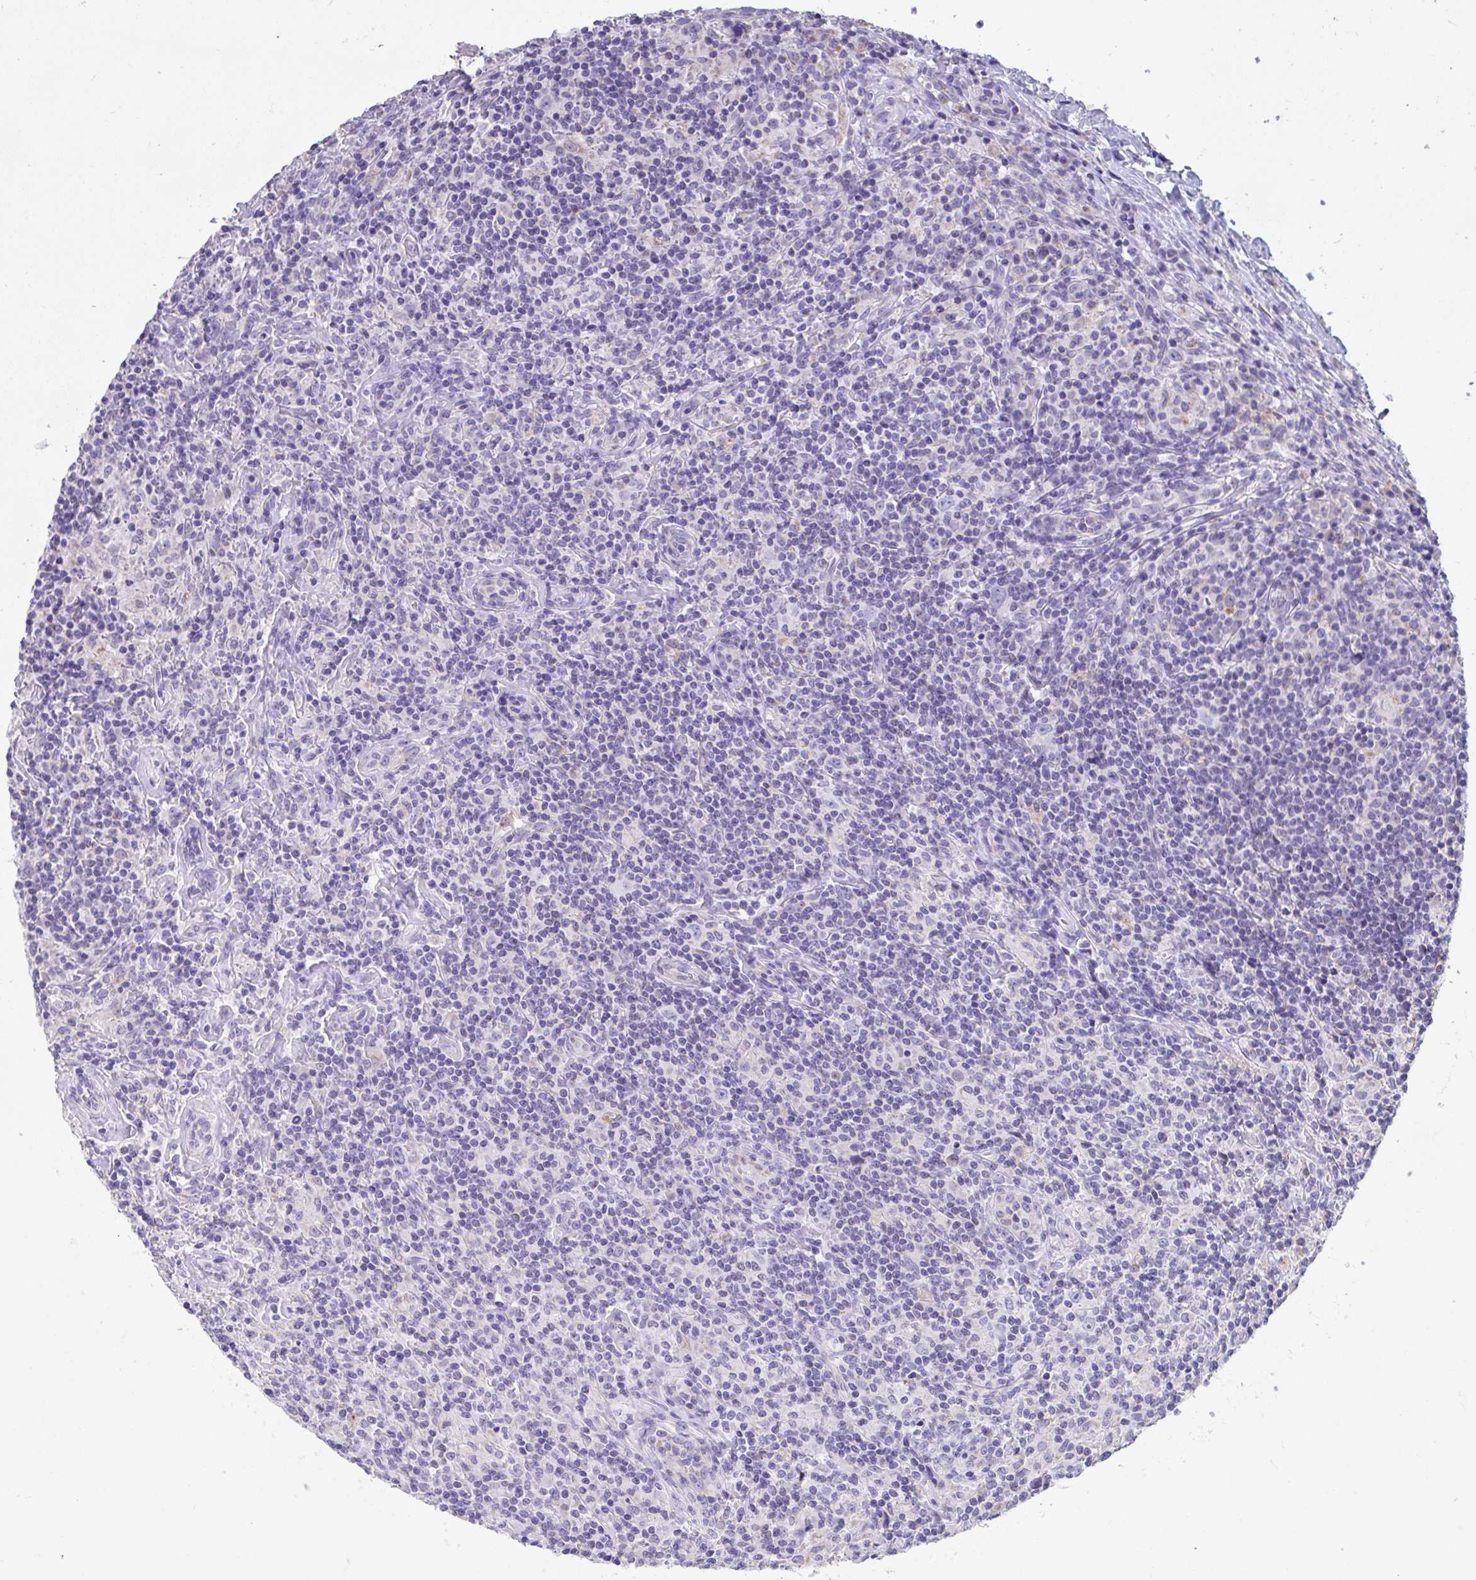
{"staining": {"intensity": "negative", "quantity": "none", "location": "none"}, "tissue": "lymphoma", "cell_type": "Tumor cells", "image_type": "cancer", "snomed": [{"axis": "morphology", "description": "Hodgkin's disease, NOS"}, {"axis": "morphology", "description": "Hodgkin's lymphoma, nodular sclerosis"}, {"axis": "topography", "description": "Lymph node"}], "caption": "Tumor cells show no significant protein staining in lymphoma. (Stains: DAB (3,3'-diaminobenzidine) immunohistochemistry (IHC) with hematoxylin counter stain, Microscopy: brightfield microscopy at high magnification).", "gene": "COA5", "patient": {"sex": "female", "age": 10}}